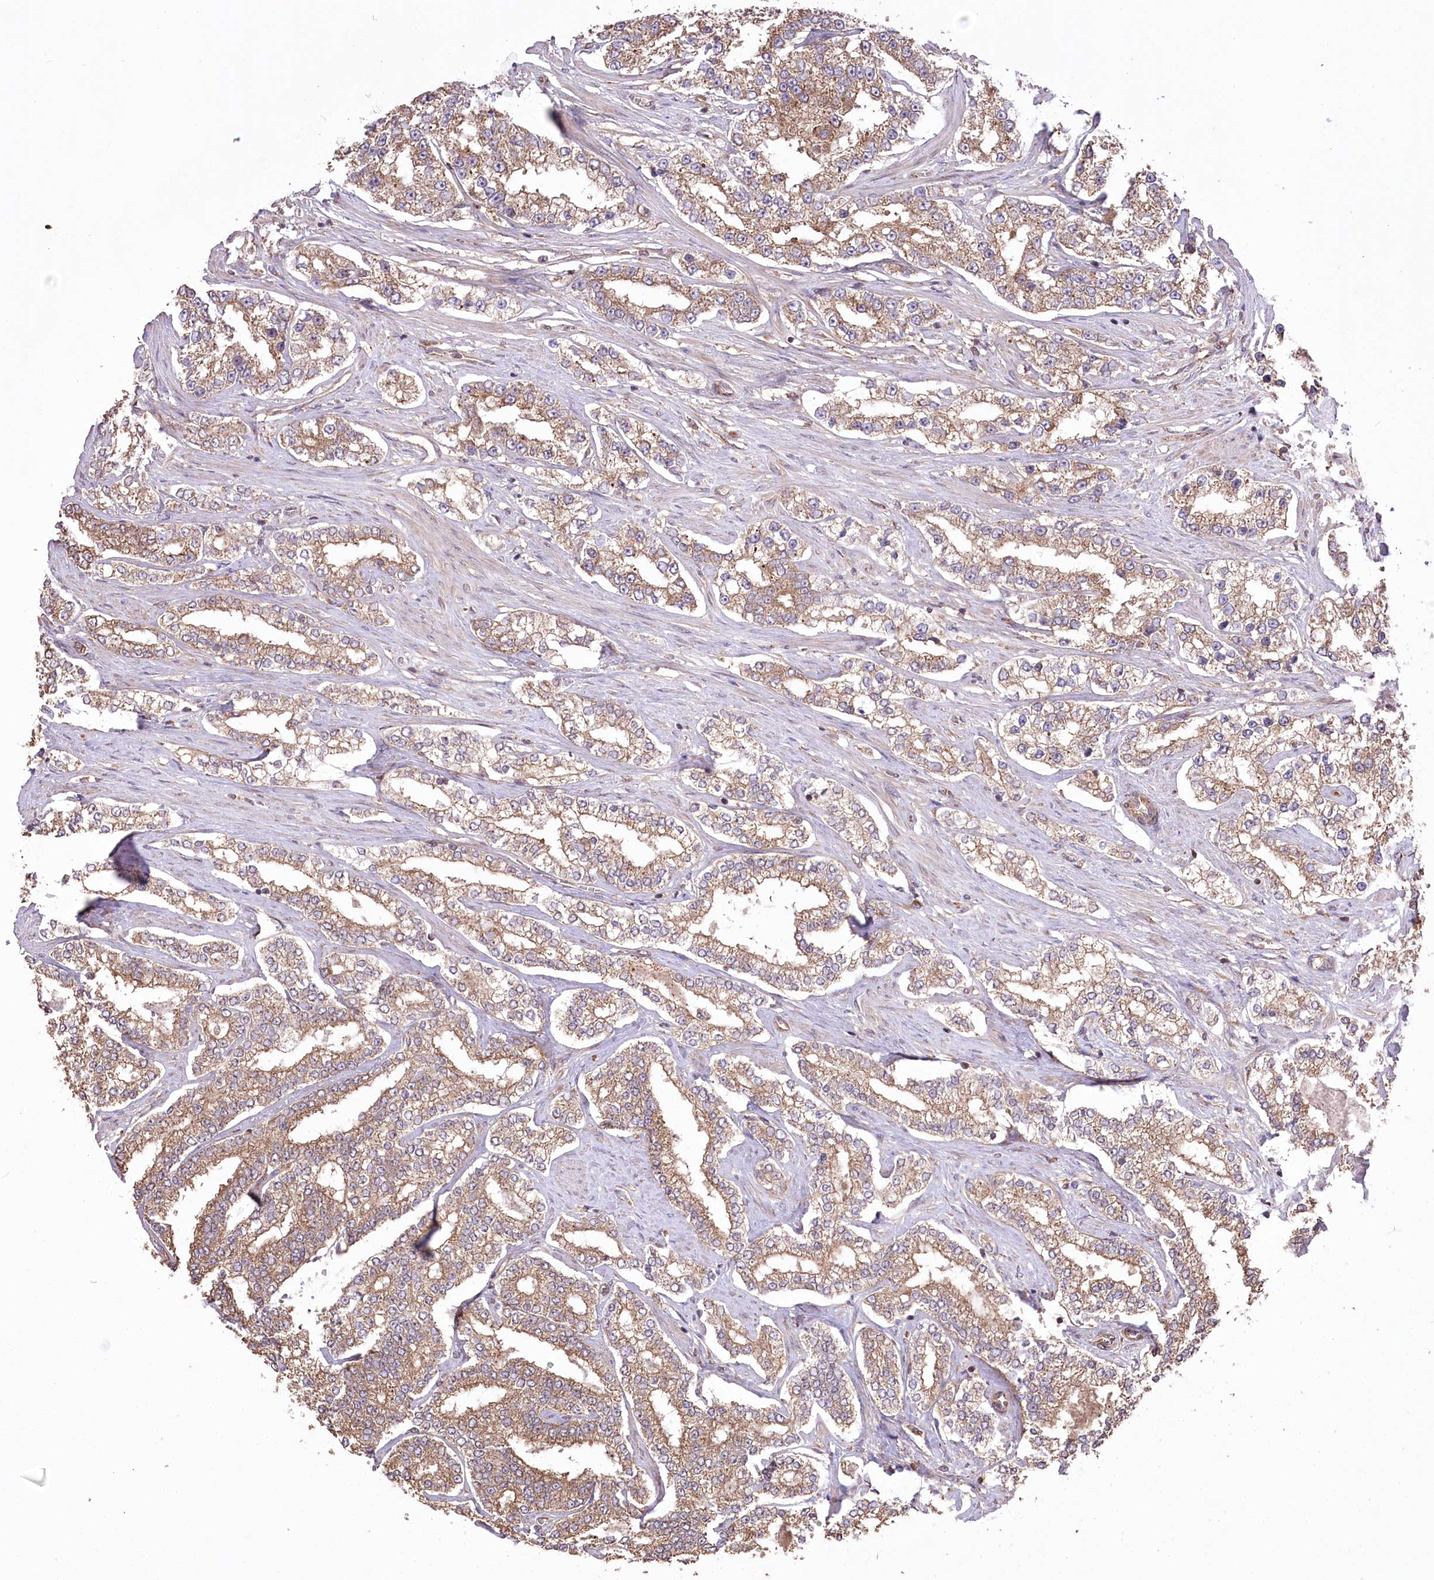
{"staining": {"intensity": "moderate", "quantity": ">75%", "location": "cytoplasmic/membranous"}, "tissue": "prostate cancer", "cell_type": "Tumor cells", "image_type": "cancer", "snomed": [{"axis": "morphology", "description": "Normal tissue, NOS"}, {"axis": "morphology", "description": "Adenocarcinoma, High grade"}, {"axis": "topography", "description": "Prostate"}], "caption": "Immunohistochemical staining of human prostate cancer shows medium levels of moderate cytoplasmic/membranous protein expression in approximately >75% of tumor cells. The protein of interest is stained brown, and the nuclei are stained in blue (DAB (3,3'-diaminobenzidine) IHC with brightfield microscopy, high magnification).", "gene": "PRSS53", "patient": {"sex": "male", "age": 83}}